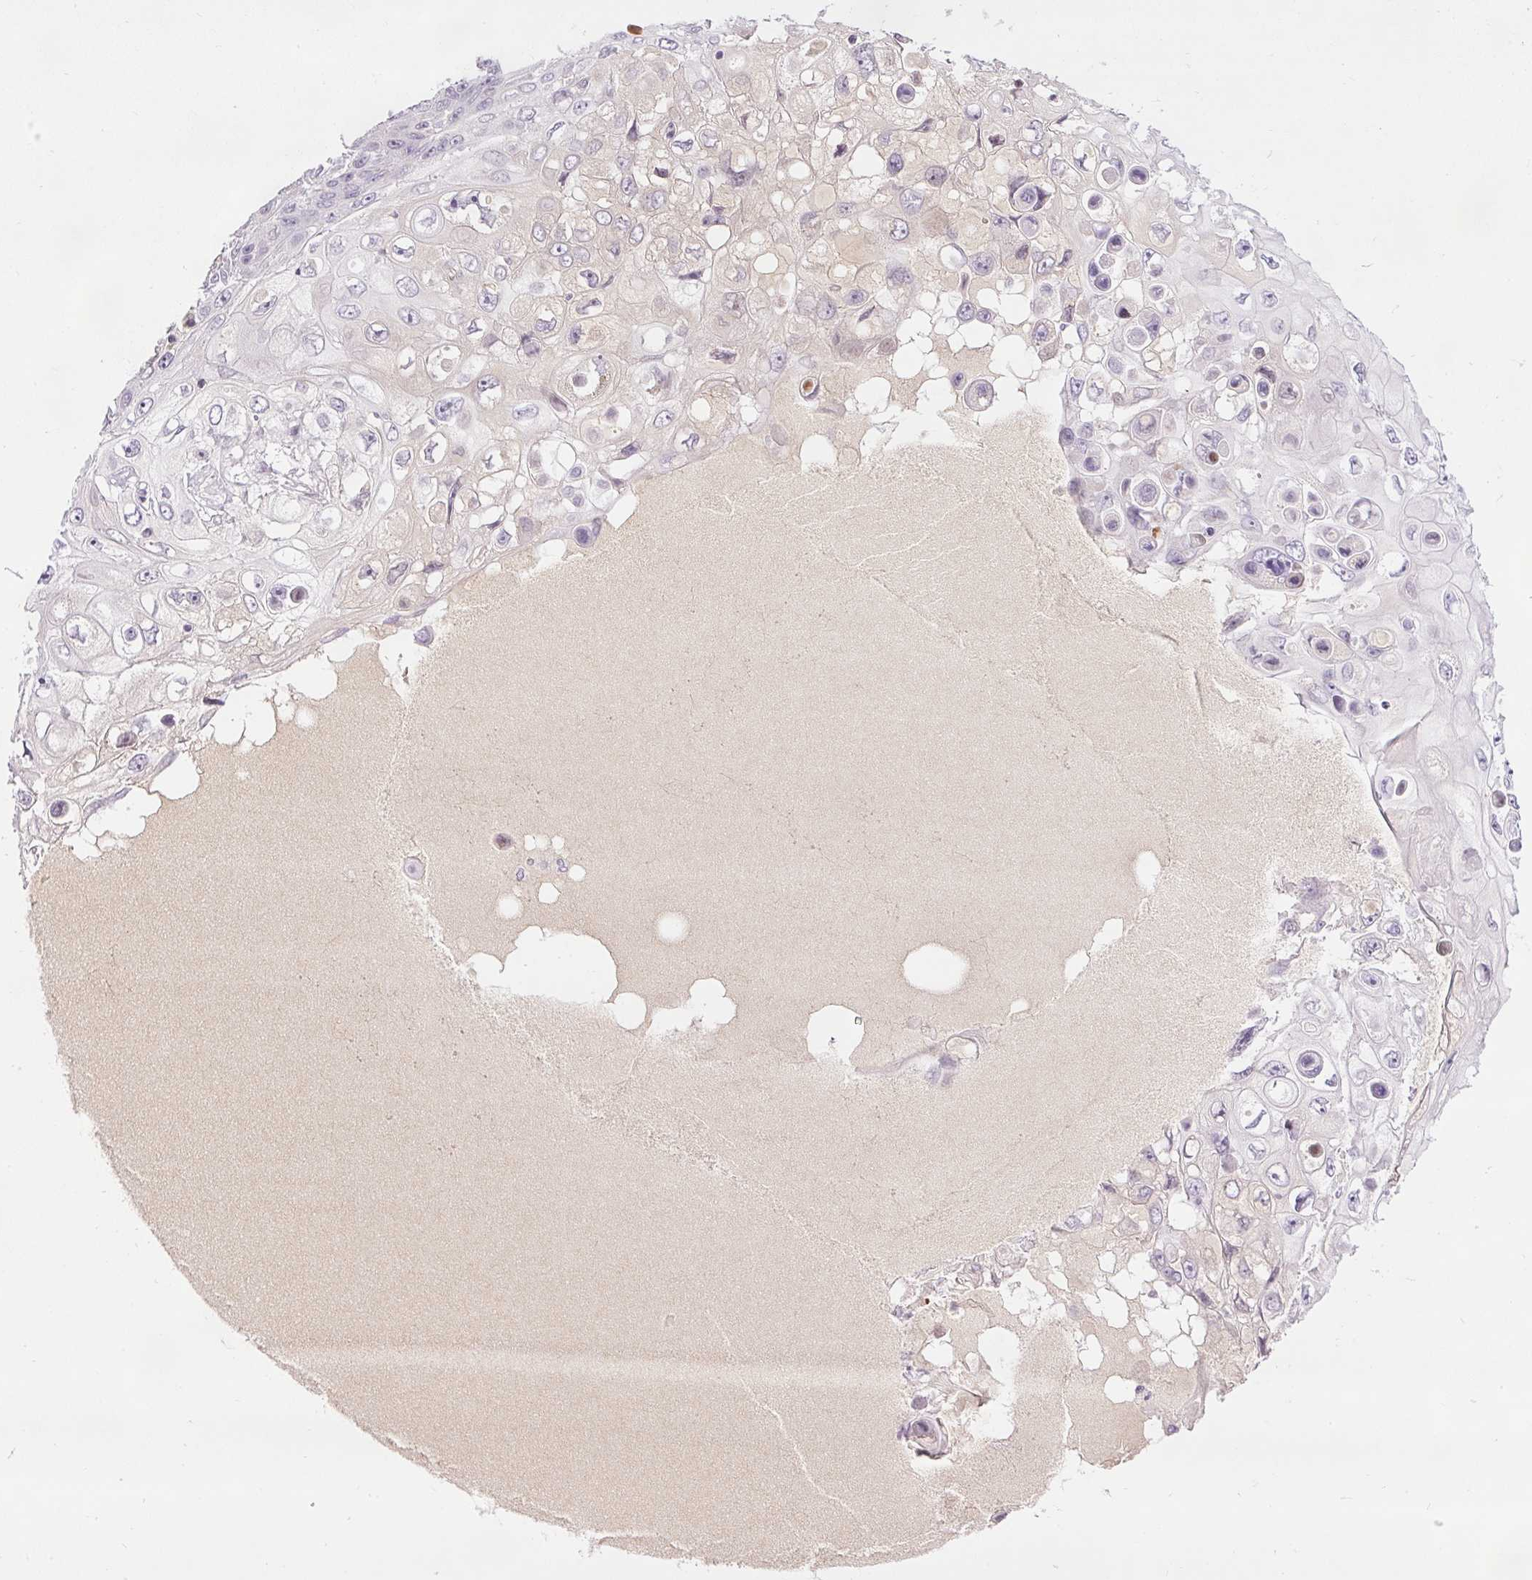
{"staining": {"intensity": "negative", "quantity": "none", "location": "none"}, "tissue": "skin cancer", "cell_type": "Tumor cells", "image_type": "cancer", "snomed": [{"axis": "morphology", "description": "Squamous cell carcinoma, NOS"}, {"axis": "topography", "description": "Skin"}], "caption": "Skin squamous cell carcinoma was stained to show a protein in brown. There is no significant positivity in tumor cells.", "gene": "ABHD11", "patient": {"sex": "male", "age": 82}}